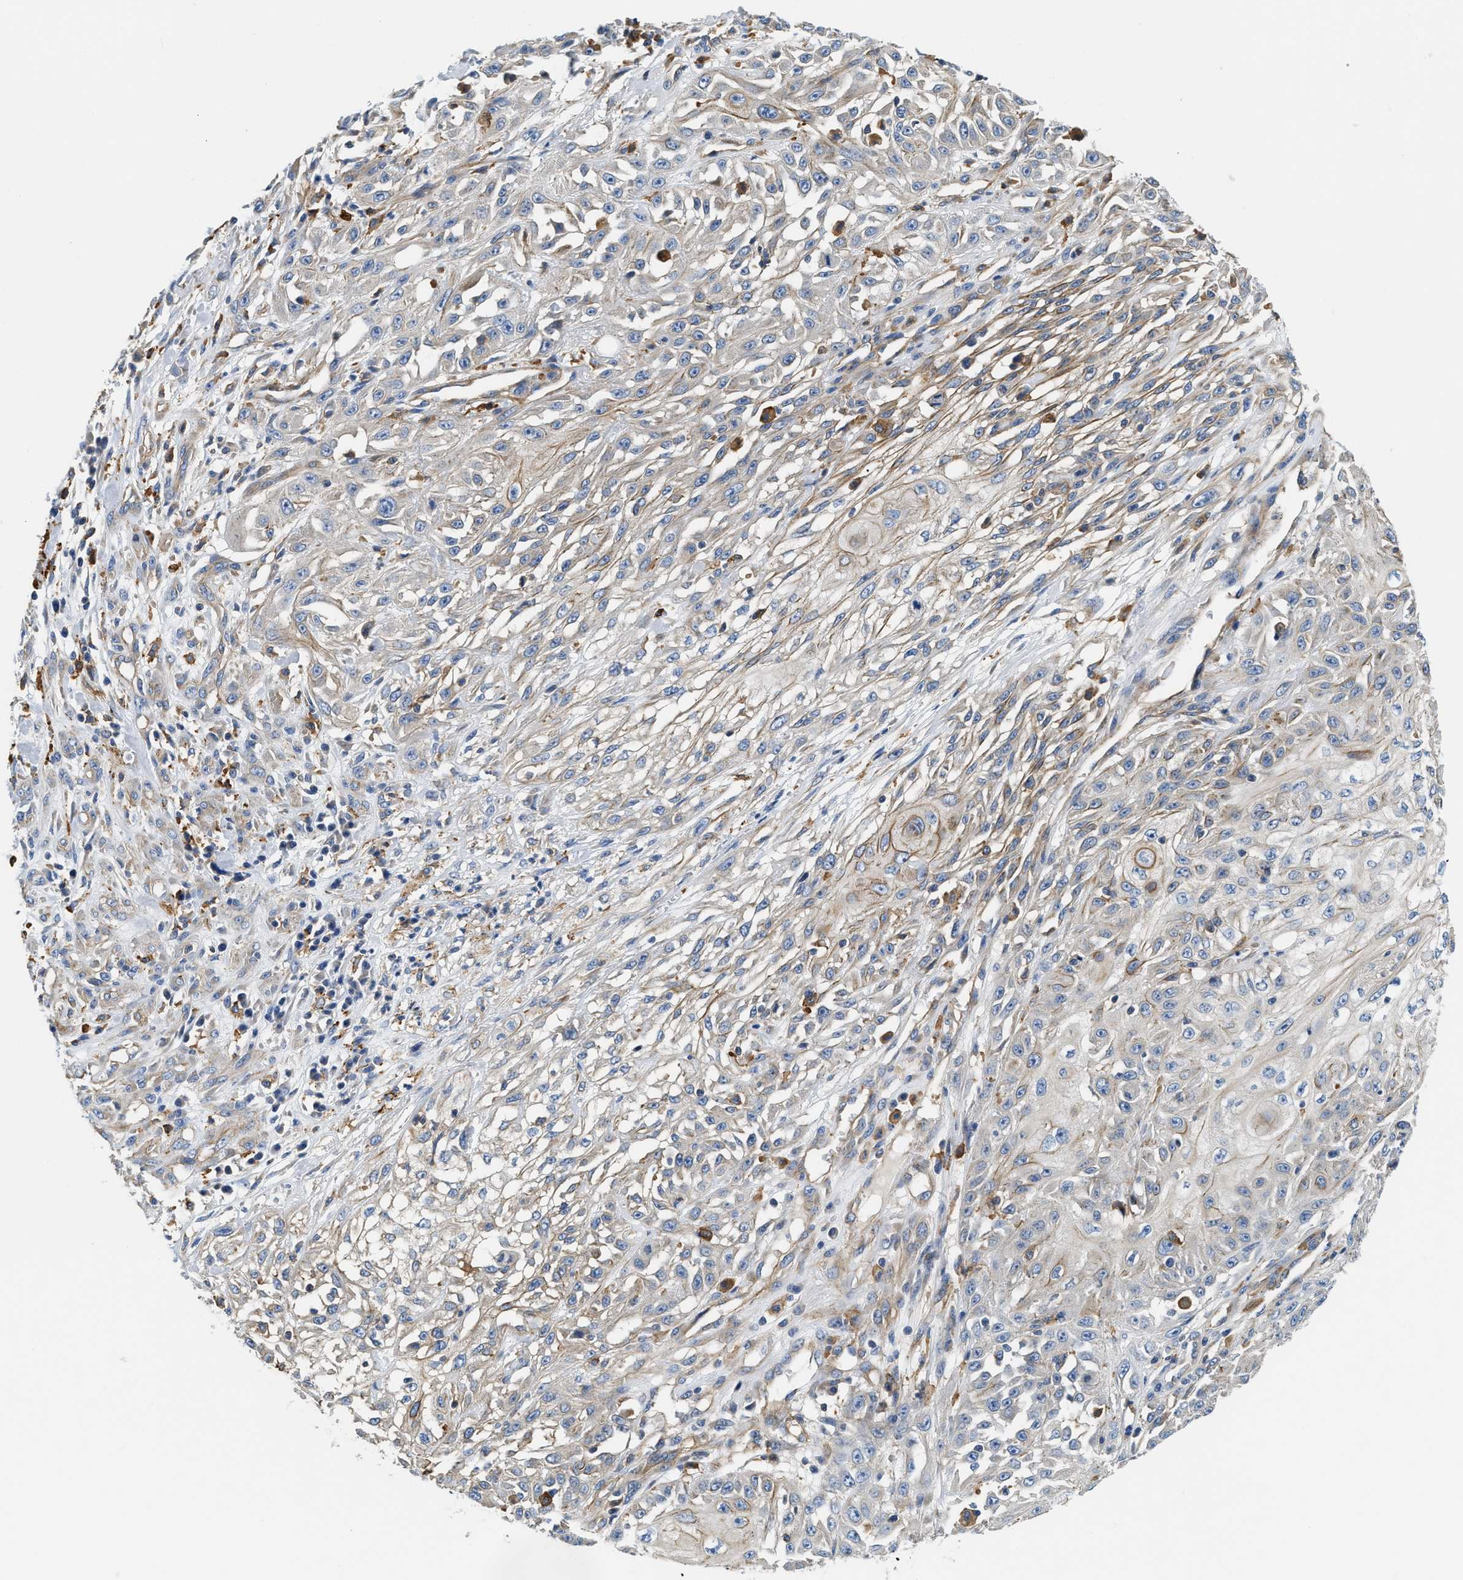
{"staining": {"intensity": "negative", "quantity": "none", "location": "none"}, "tissue": "skin cancer", "cell_type": "Tumor cells", "image_type": "cancer", "snomed": [{"axis": "morphology", "description": "Squamous cell carcinoma, NOS"}, {"axis": "morphology", "description": "Squamous cell carcinoma, metastatic, NOS"}, {"axis": "topography", "description": "Skin"}, {"axis": "topography", "description": "Lymph node"}], "caption": "Image shows no significant protein positivity in tumor cells of skin cancer.", "gene": "NSUN7", "patient": {"sex": "male", "age": 75}}